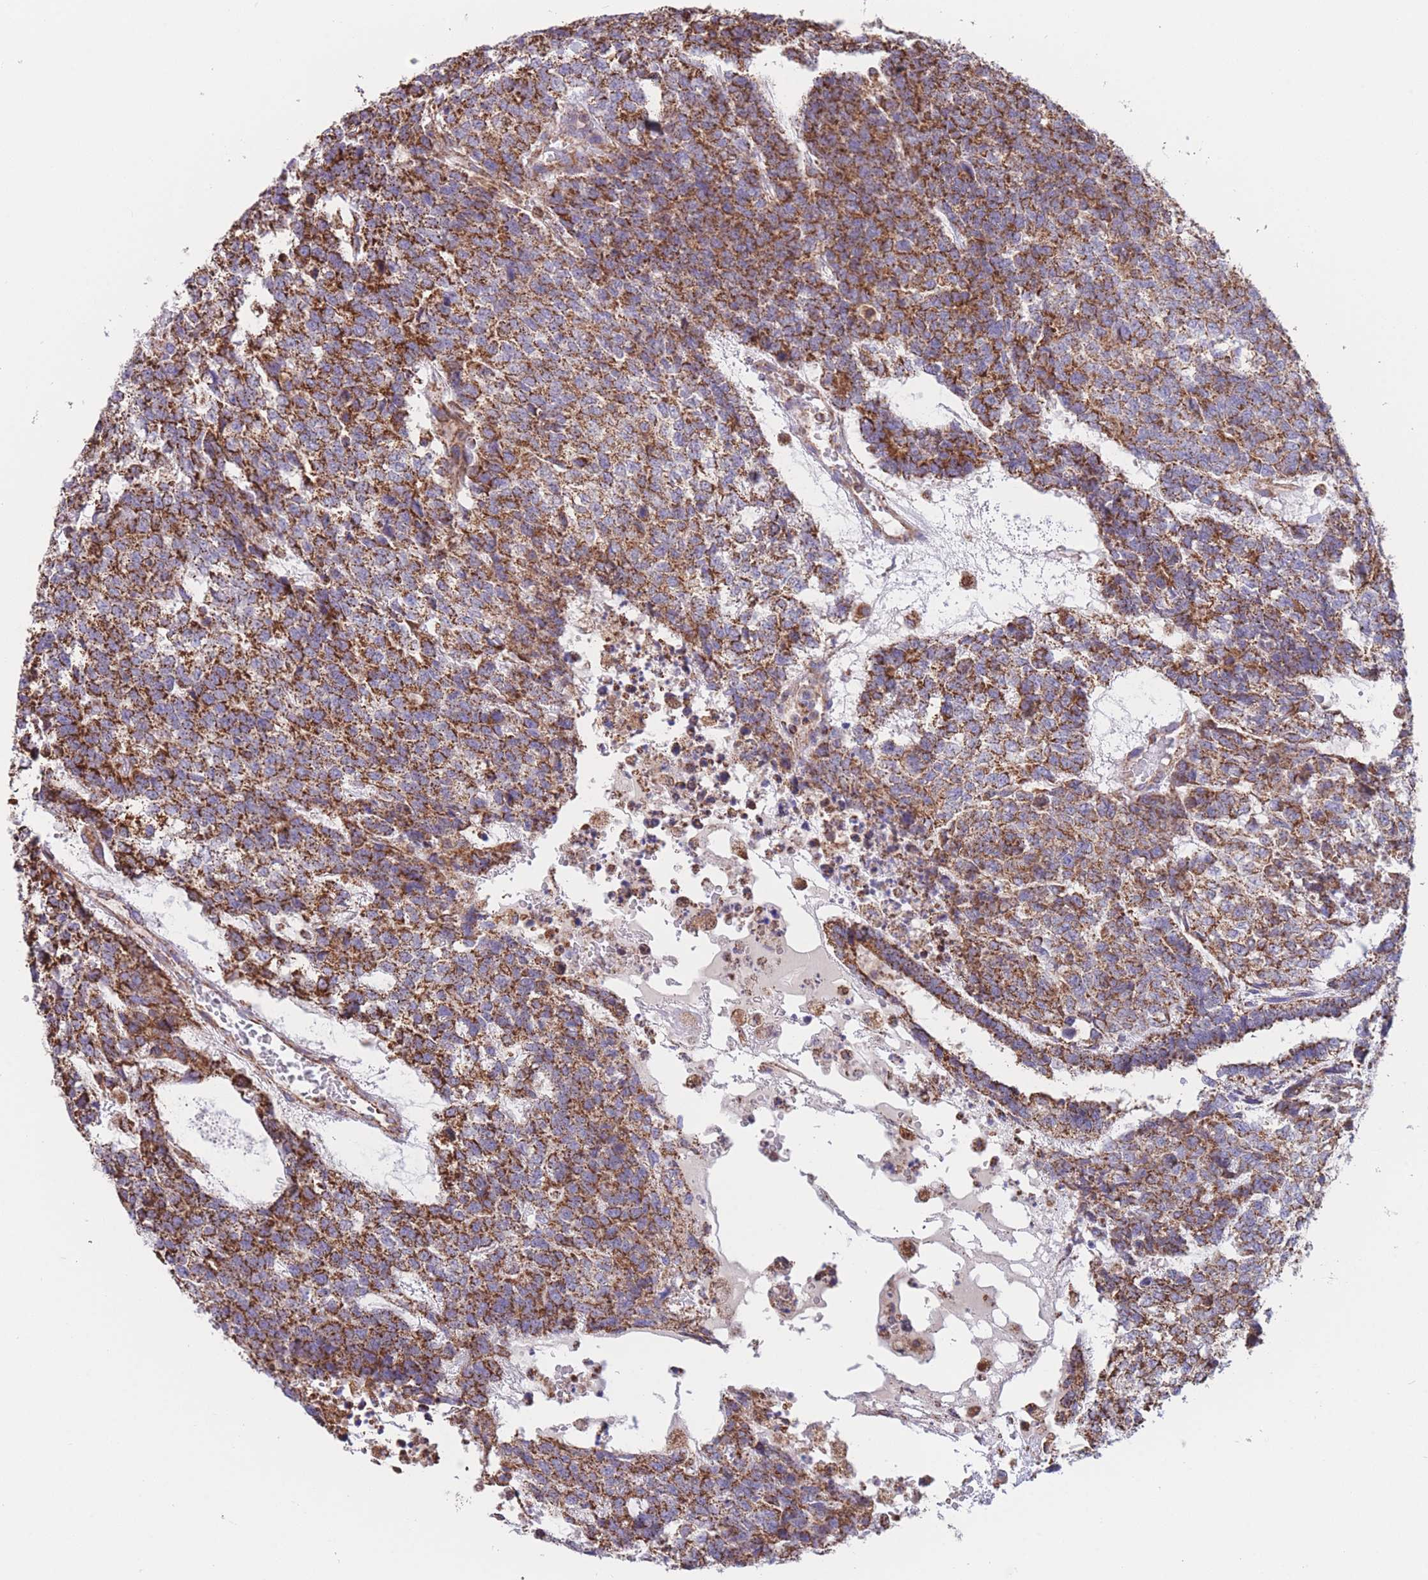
{"staining": {"intensity": "strong", "quantity": ">75%", "location": "cytoplasmic/membranous"}, "tissue": "testis cancer", "cell_type": "Tumor cells", "image_type": "cancer", "snomed": [{"axis": "morphology", "description": "Carcinoma, Embryonal, NOS"}, {"axis": "topography", "description": "Testis"}], "caption": "An IHC micrograph of tumor tissue is shown. Protein staining in brown highlights strong cytoplasmic/membranous positivity in testis cancer within tumor cells.", "gene": "FKBP8", "patient": {"sex": "male", "age": 23}}